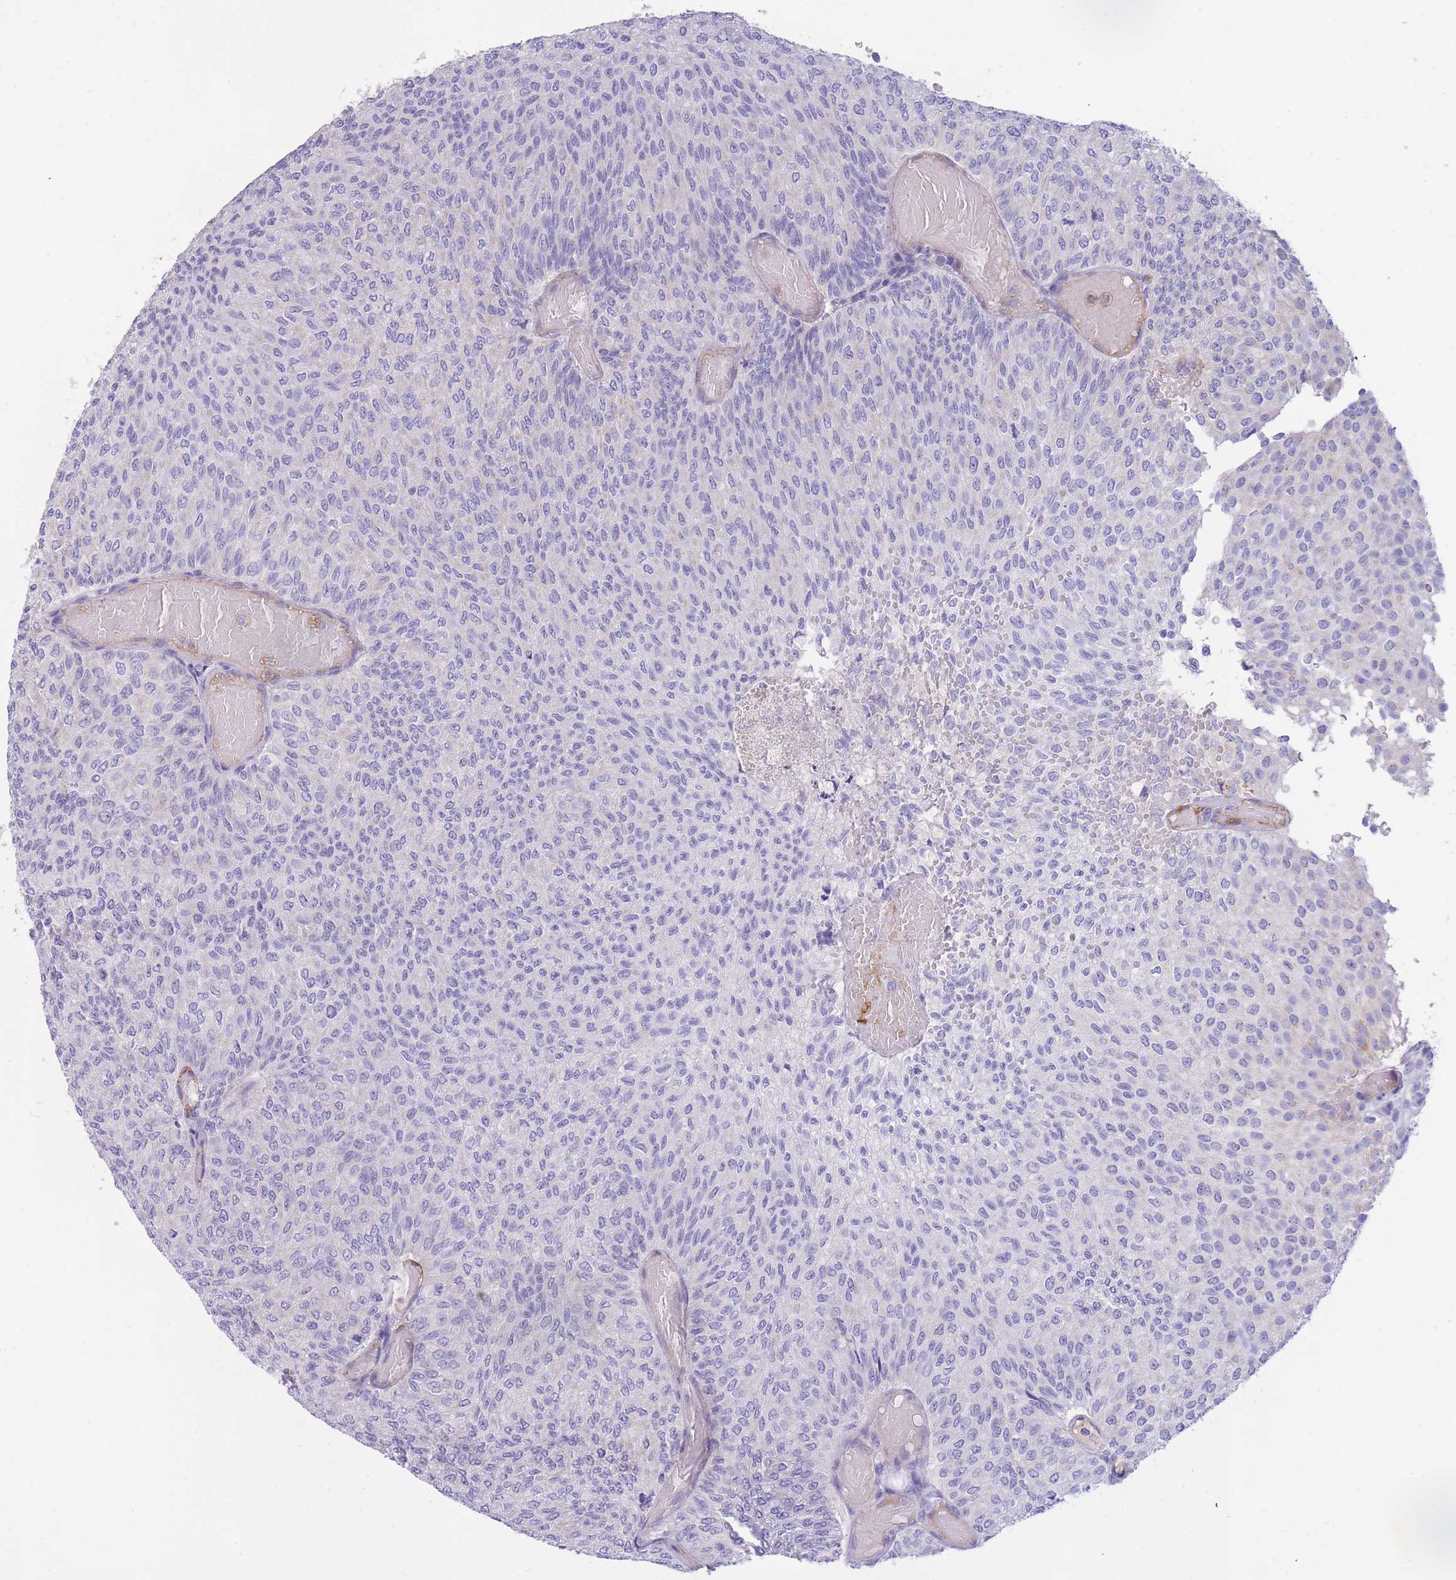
{"staining": {"intensity": "negative", "quantity": "none", "location": "none"}, "tissue": "urothelial cancer", "cell_type": "Tumor cells", "image_type": "cancer", "snomed": [{"axis": "morphology", "description": "Urothelial carcinoma, Low grade"}, {"axis": "topography", "description": "Urinary bladder"}], "caption": "Histopathology image shows no significant protein expression in tumor cells of urothelial carcinoma (low-grade).", "gene": "SULT1A1", "patient": {"sex": "male", "age": 78}}